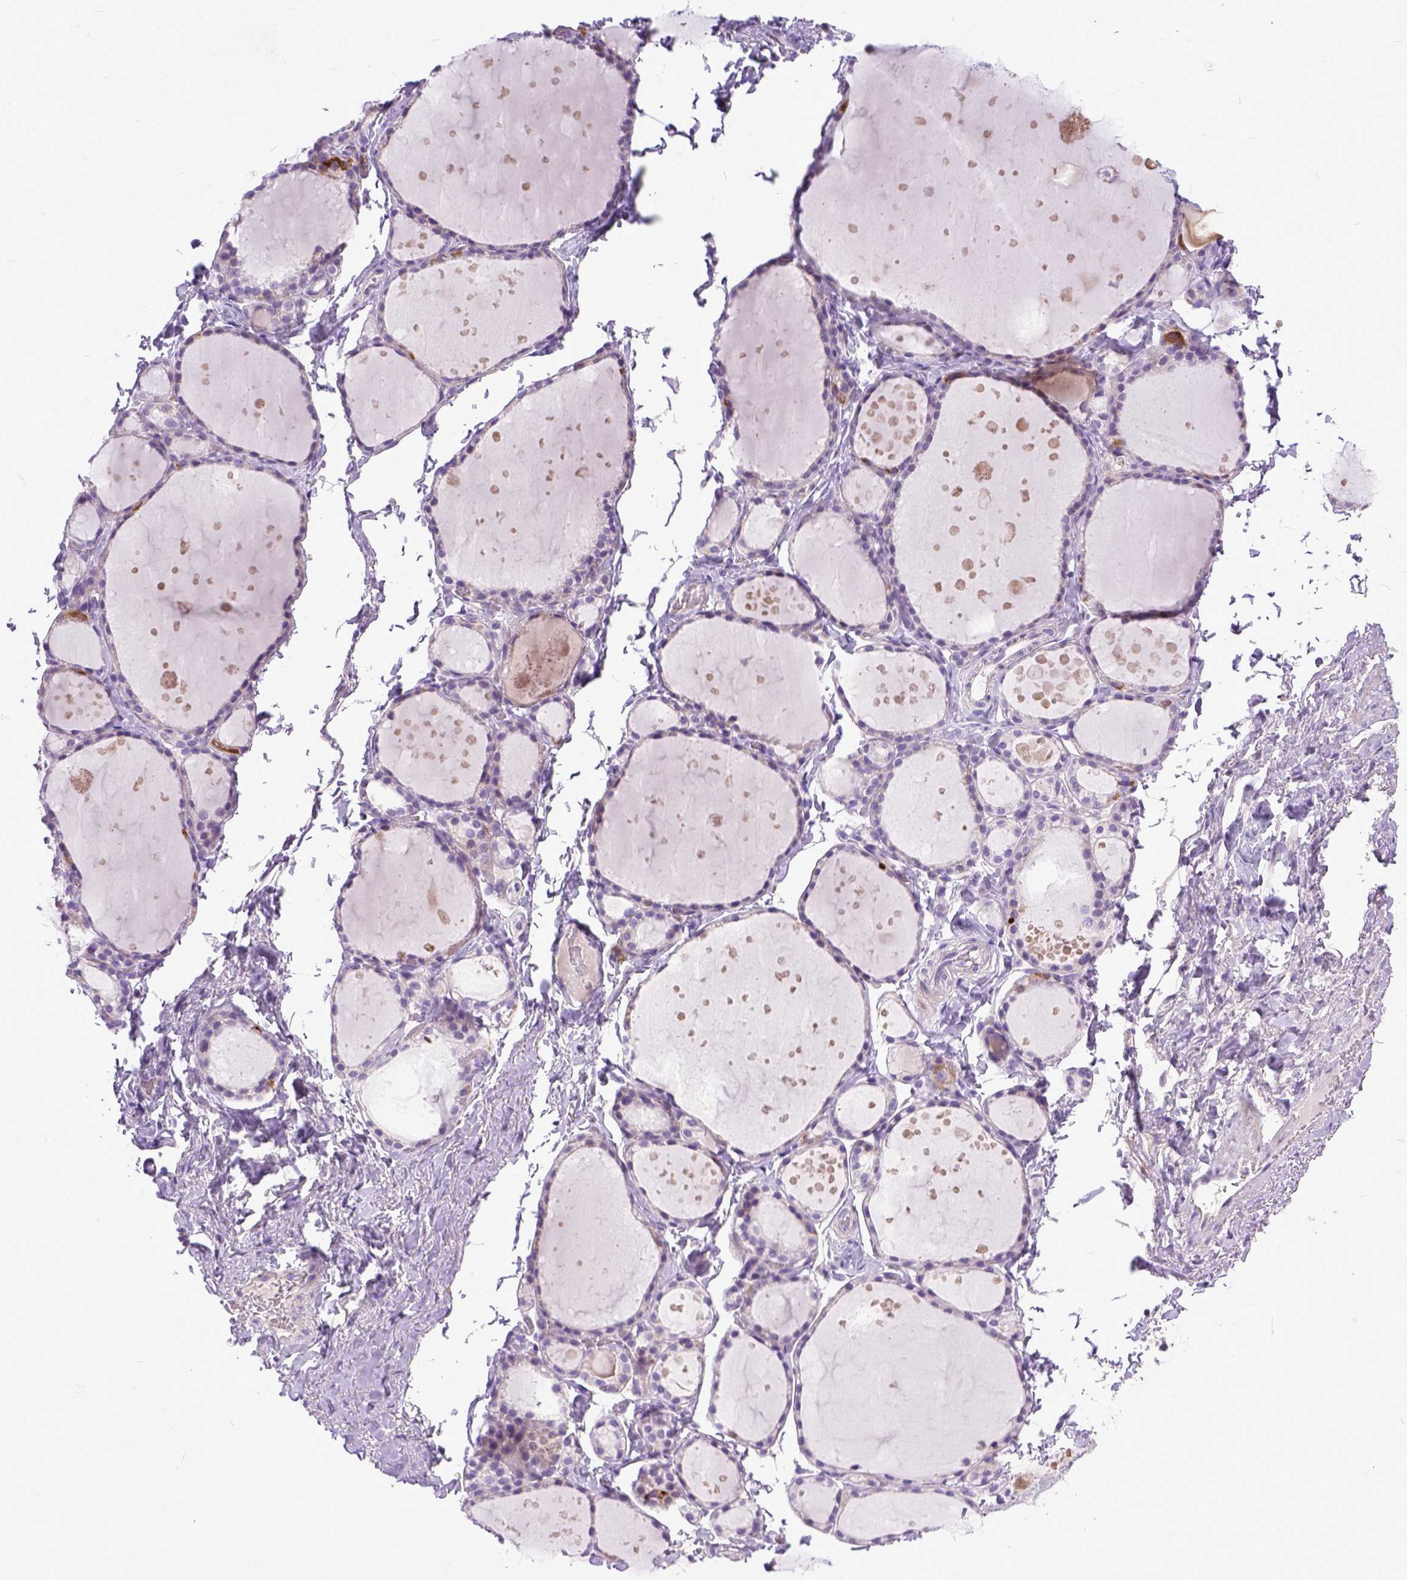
{"staining": {"intensity": "negative", "quantity": "none", "location": "none"}, "tissue": "thyroid gland", "cell_type": "Glandular cells", "image_type": "normal", "snomed": [{"axis": "morphology", "description": "Normal tissue, NOS"}, {"axis": "topography", "description": "Thyroid gland"}], "caption": "Human thyroid gland stained for a protein using immunohistochemistry (IHC) demonstrates no staining in glandular cells.", "gene": "PLK5", "patient": {"sex": "male", "age": 68}}